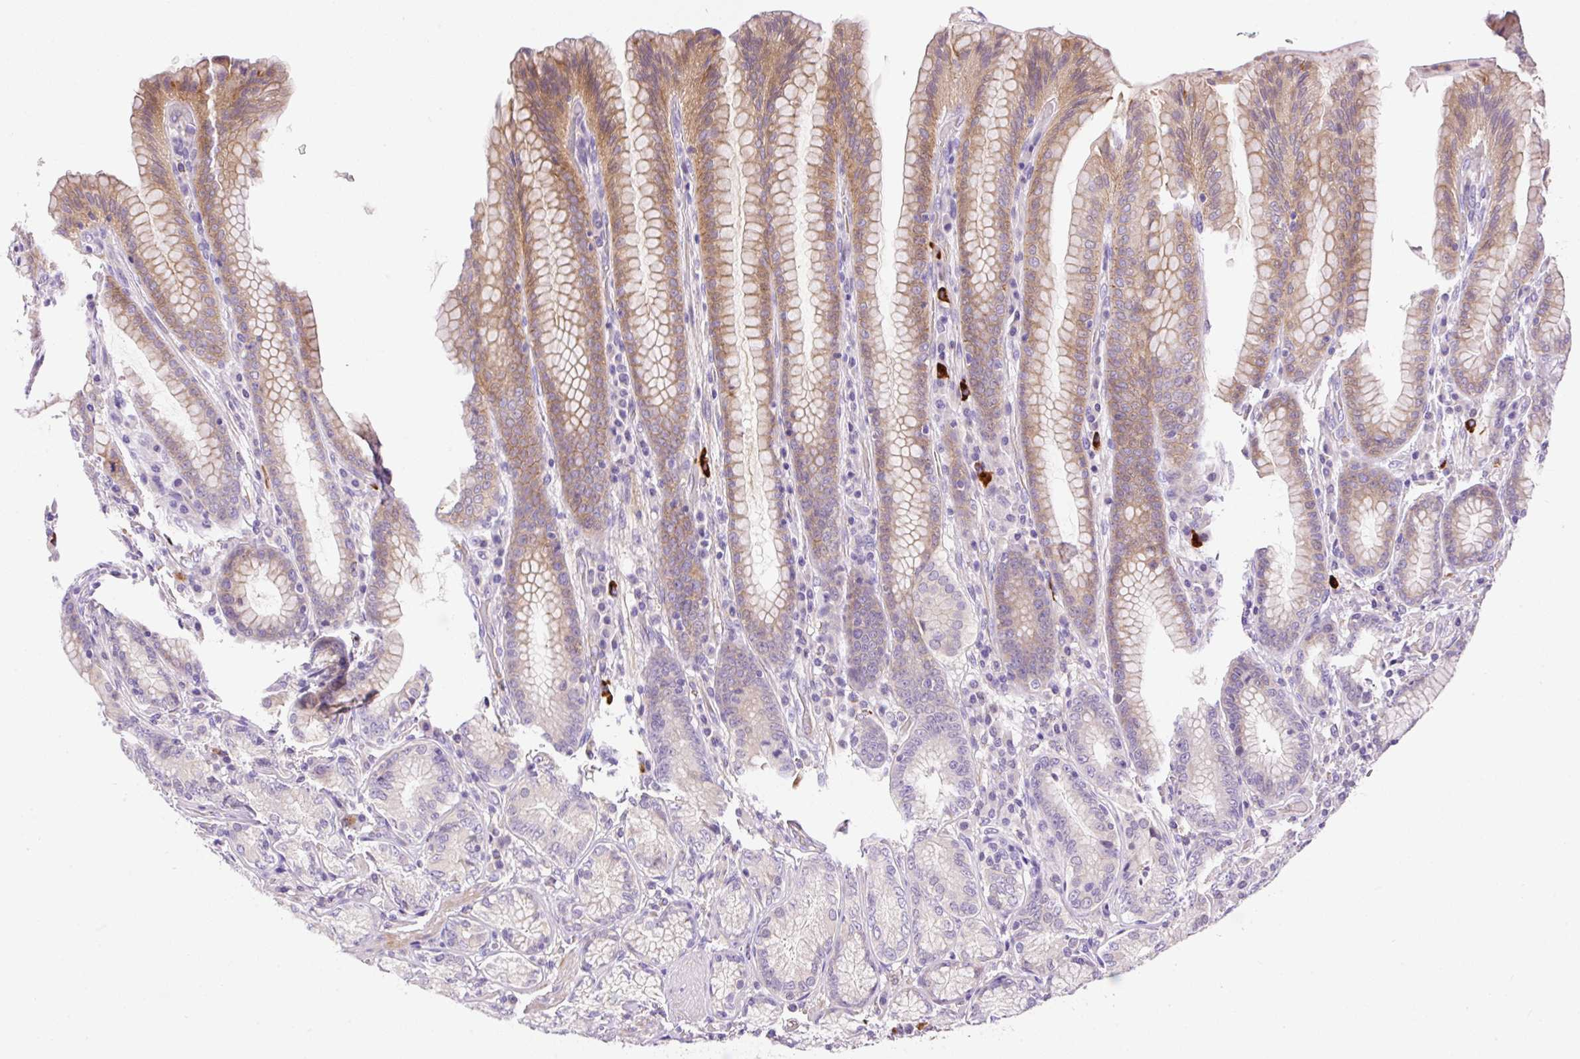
{"staining": {"intensity": "moderate", "quantity": "25%-75%", "location": "cytoplasmic/membranous"}, "tissue": "stomach", "cell_type": "Glandular cells", "image_type": "normal", "snomed": [{"axis": "morphology", "description": "Normal tissue, NOS"}, {"axis": "topography", "description": "Stomach, upper"}, {"axis": "topography", "description": "Stomach, lower"}], "caption": "The immunohistochemical stain shows moderate cytoplasmic/membranous expression in glandular cells of unremarkable stomach. (Brightfield microscopy of DAB IHC at high magnification).", "gene": "LHFPL5", "patient": {"sex": "female", "age": 76}}